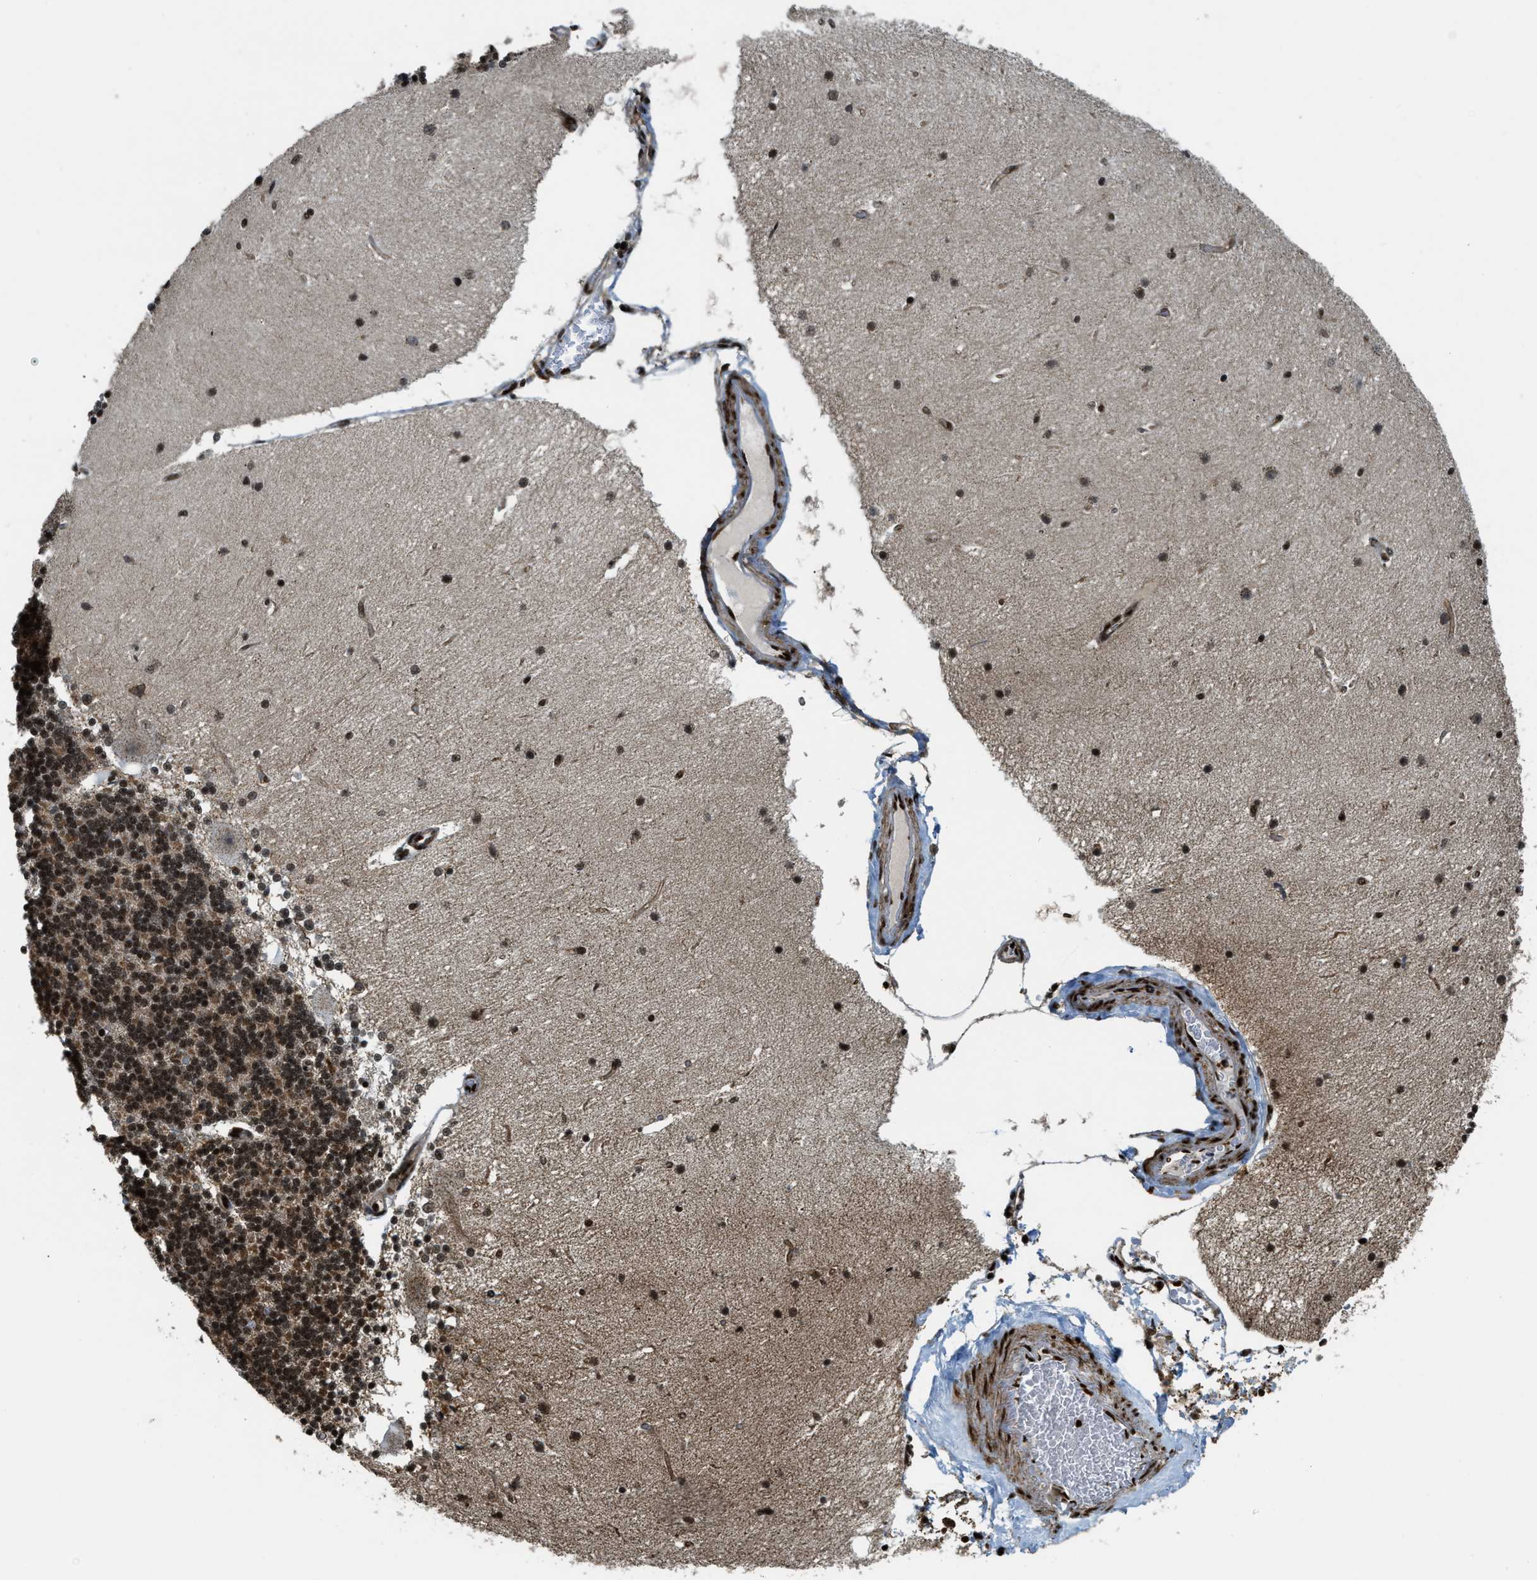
{"staining": {"intensity": "strong", "quantity": ">75%", "location": "nuclear"}, "tissue": "cerebellum", "cell_type": "Cells in granular layer", "image_type": "normal", "snomed": [{"axis": "morphology", "description": "Normal tissue, NOS"}, {"axis": "topography", "description": "Cerebellum"}], "caption": "The histopathology image demonstrates immunohistochemical staining of unremarkable cerebellum. There is strong nuclear staining is seen in approximately >75% of cells in granular layer. (Brightfield microscopy of DAB IHC at high magnification).", "gene": "GABPB1", "patient": {"sex": "female", "age": 54}}